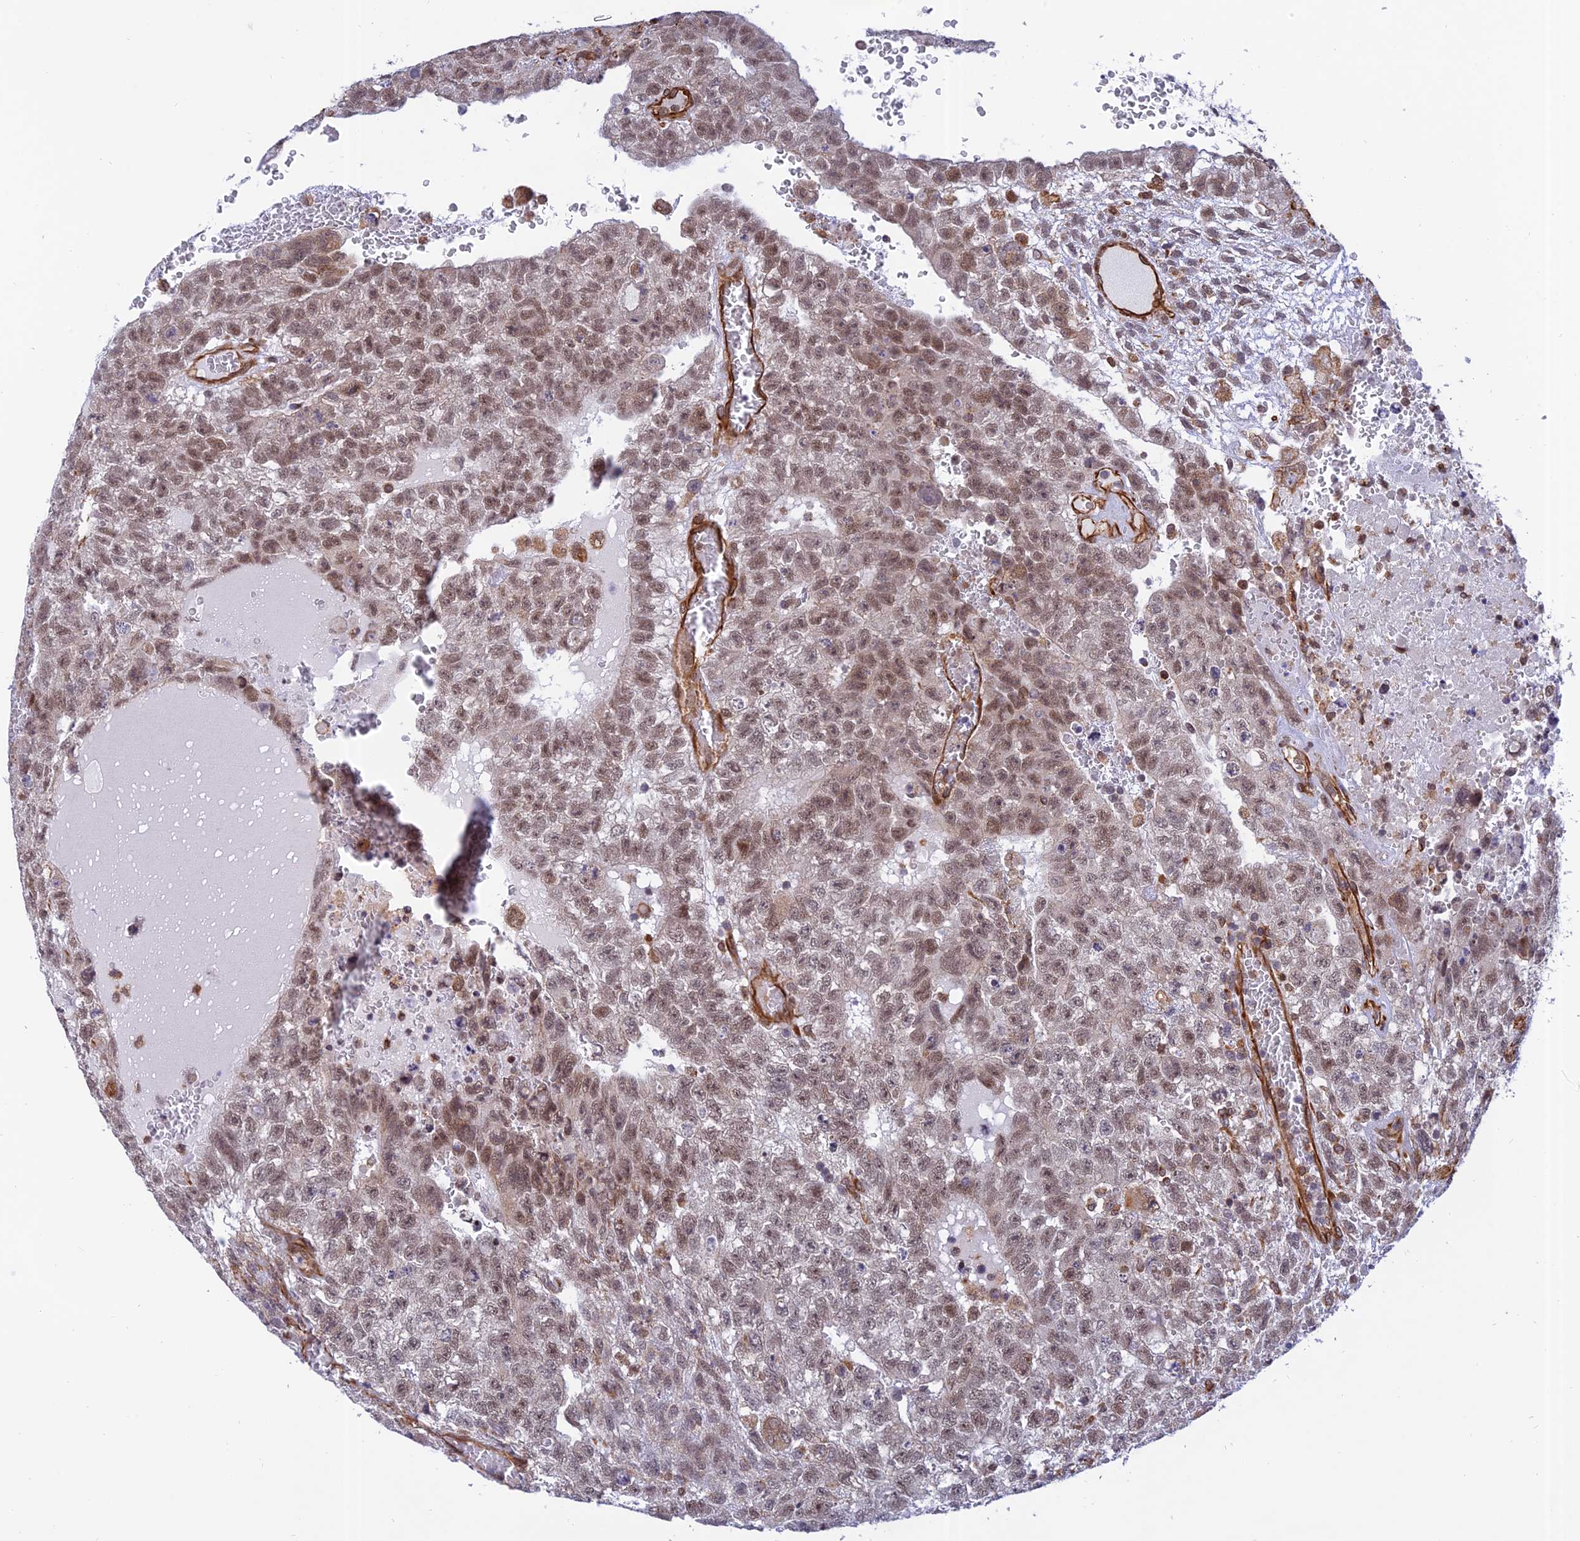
{"staining": {"intensity": "moderate", "quantity": "25%-75%", "location": "nuclear"}, "tissue": "testis cancer", "cell_type": "Tumor cells", "image_type": "cancer", "snomed": [{"axis": "morphology", "description": "Carcinoma, Embryonal, NOS"}, {"axis": "topography", "description": "Testis"}], "caption": "Protein positivity by immunohistochemistry exhibits moderate nuclear staining in approximately 25%-75% of tumor cells in embryonal carcinoma (testis).", "gene": "PAGR1", "patient": {"sex": "male", "age": 26}}